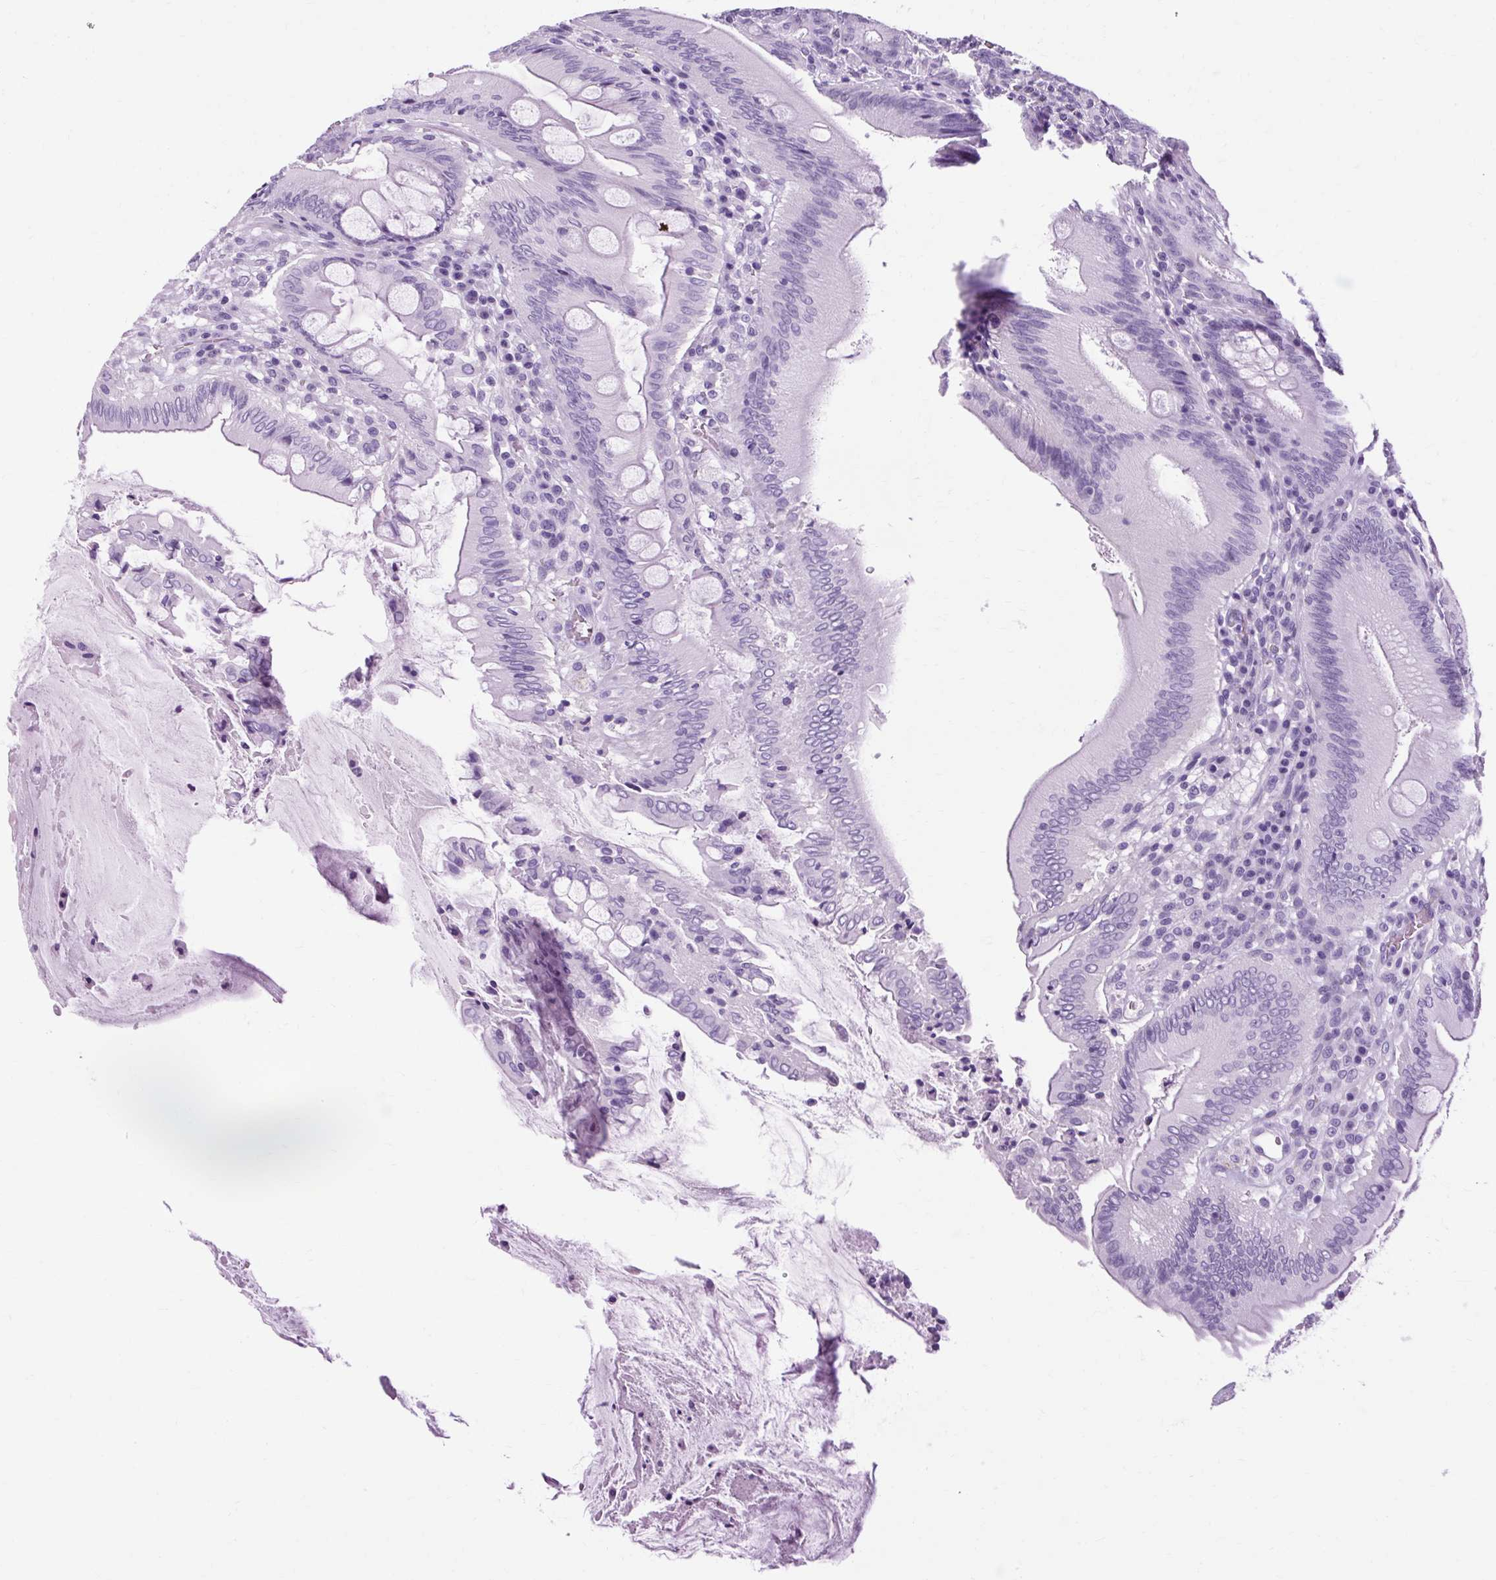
{"staining": {"intensity": "negative", "quantity": "none", "location": "none"}, "tissue": "colorectal cancer", "cell_type": "Tumor cells", "image_type": "cancer", "snomed": [{"axis": "morphology", "description": "Adenocarcinoma, NOS"}, {"axis": "topography", "description": "Colon"}], "caption": "A micrograph of adenocarcinoma (colorectal) stained for a protein shows no brown staining in tumor cells.", "gene": "OOEP", "patient": {"sex": "male", "age": 62}}